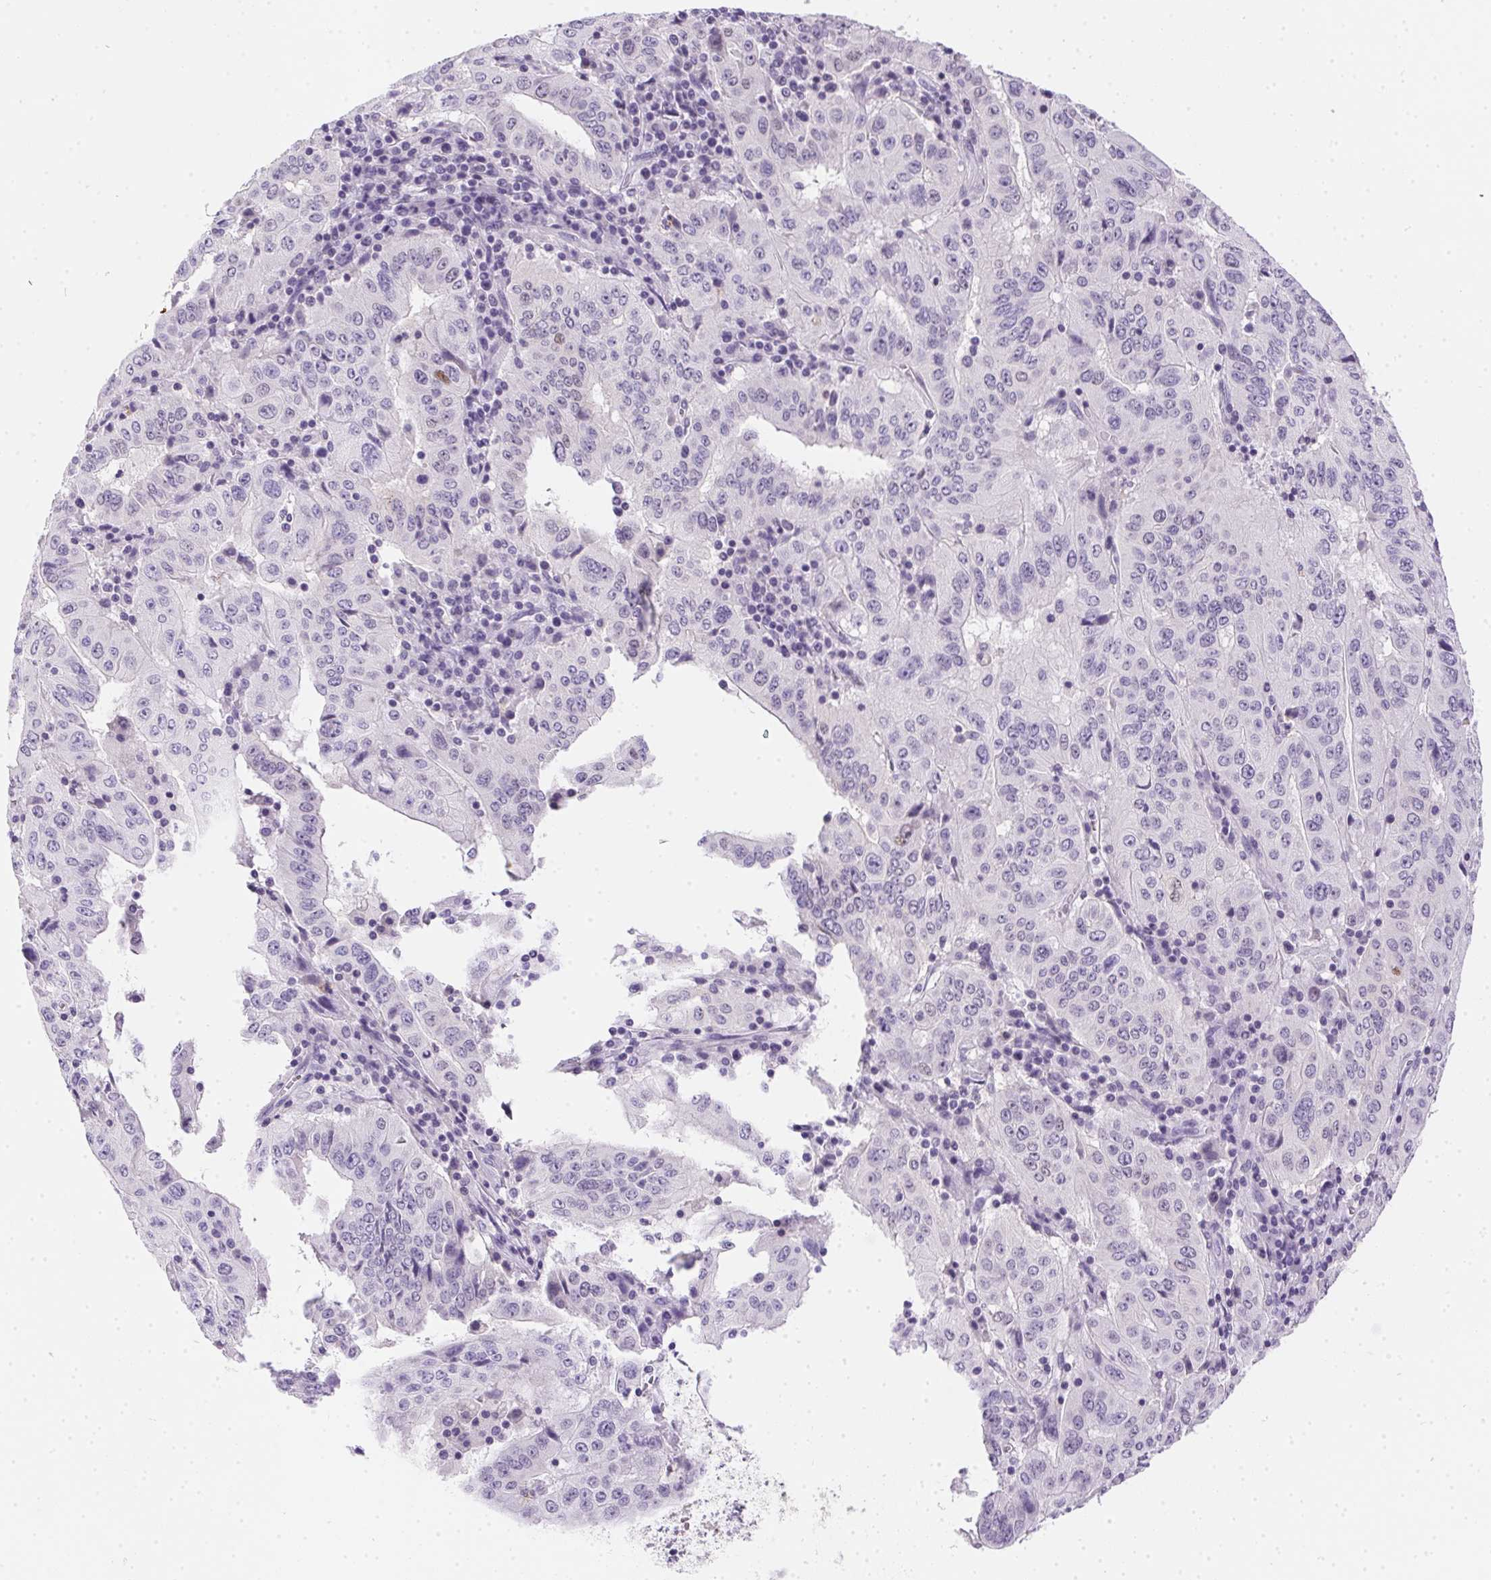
{"staining": {"intensity": "negative", "quantity": "none", "location": "none"}, "tissue": "pancreatic cancer", "cell_type": "Tumor cells", "image_type": "cancer", "snomed": [{"axis": "morphology", "description": "Adenocarcinoma, NOS"}, {"axis": "topography", "description": "Pancreas"}], "caption": "Tumor cells show no significant staining in pancreatic adenocarcinoma.", "gene": "SSTR4", "patient": {"sex": "male", "age": 63}}